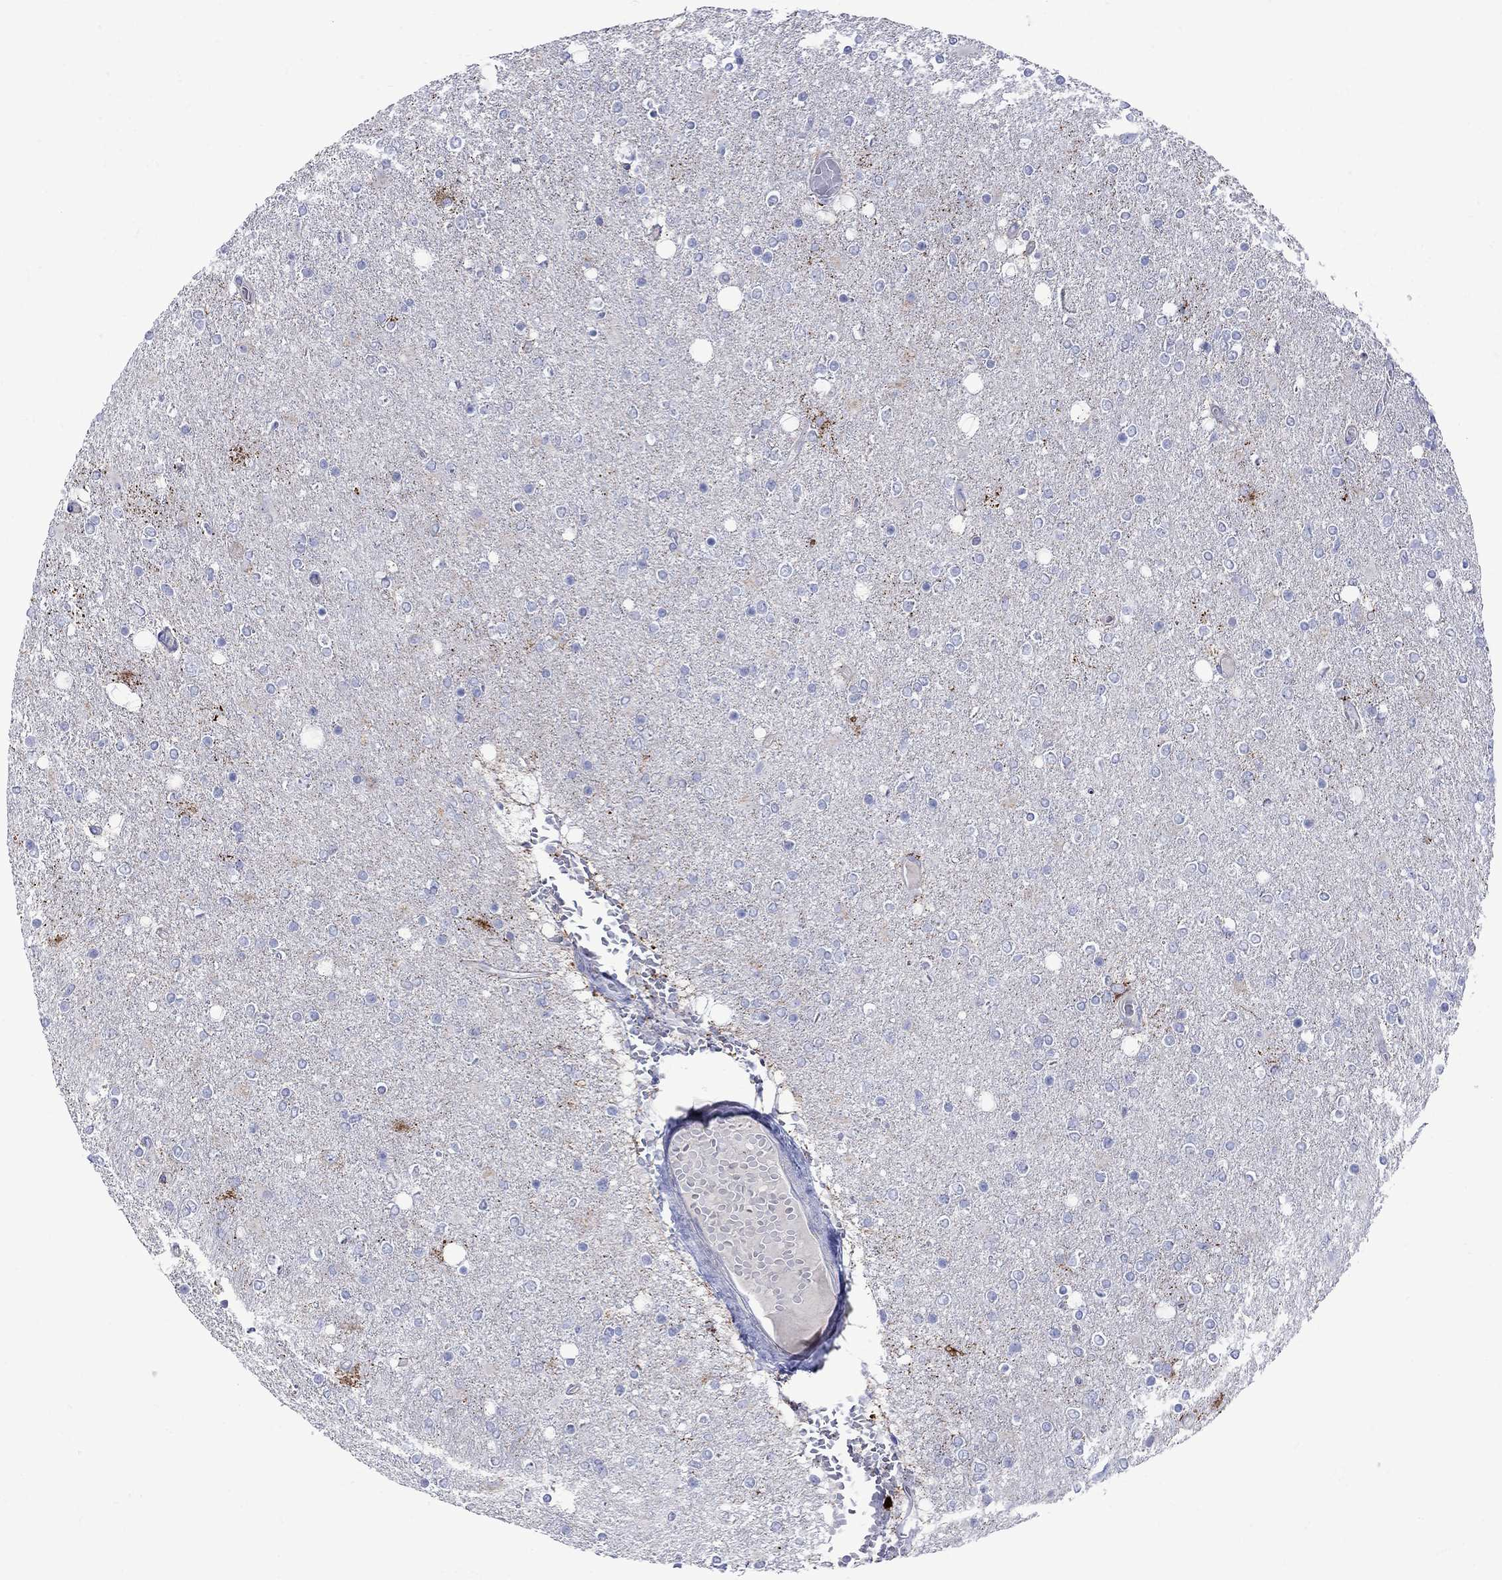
{"staining": {"intensity": "strong", "quantity": "<25%", "location": "cytoplasmic/membranous"}, "tissue": "glioma", "cell_type": "Tumor cells", "image_type": "cancer", "snomed": [{"axis": "morphology", "description": "Glioma, malignant, High grade"}, {"axis": "topography", "description": "Cerebral cortex"}], "caption": "Immunohistochemical staining of malignant high-grade glioma displays strong cytoplasmic/membranous protein staining in approximately <25% of tumor cells. The staining was performed using DAB (3,3'-diaminobenzidine), with brown indicating positive protein expression. Nuclei are stained blue with hematoxylin.", "gene": "SESTD1", "patient": {"sex": "male", "age": 70}}